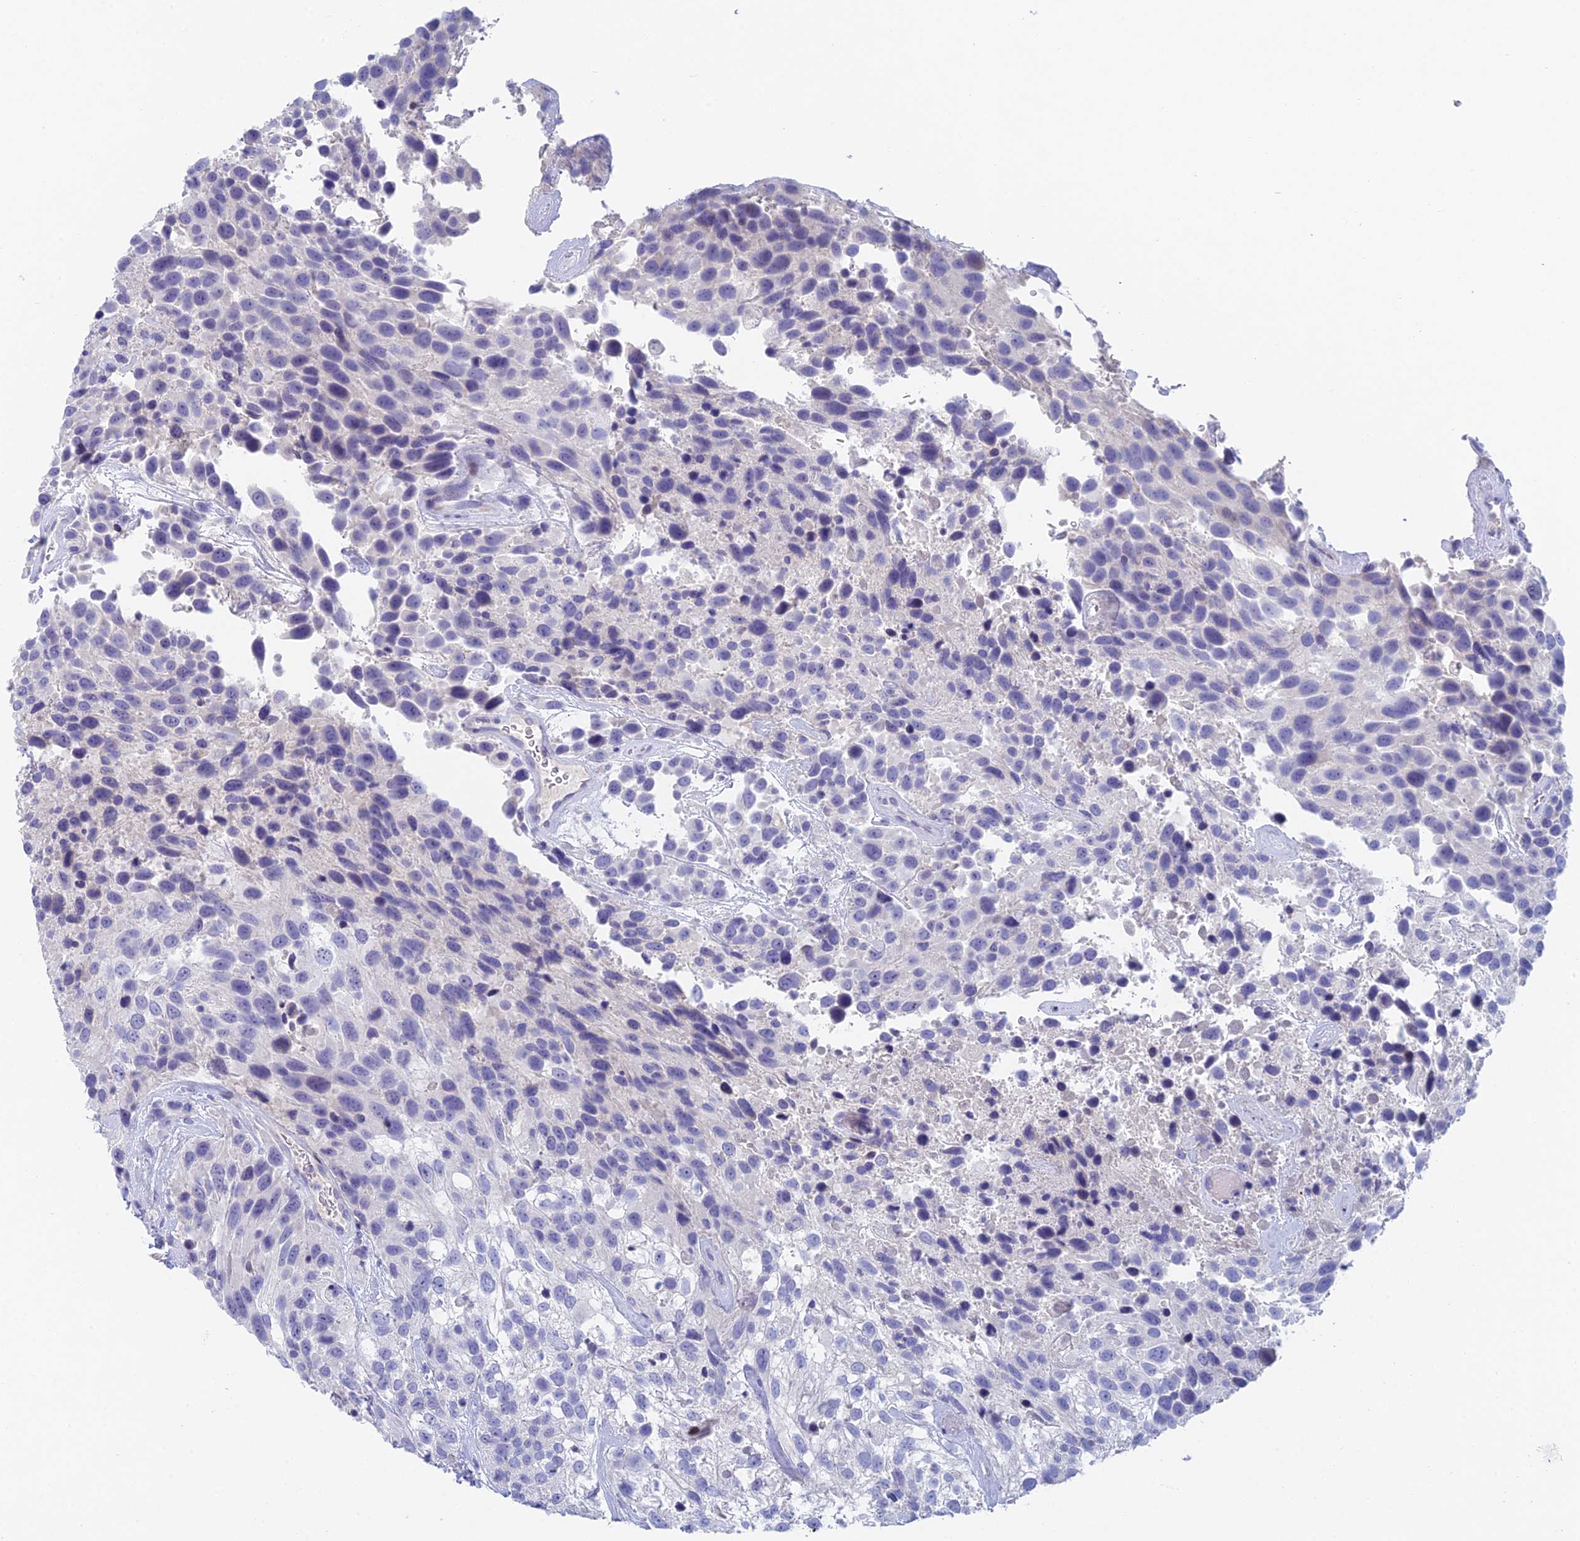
{"staining": {"intensity": "negative", "quantity": "none", "location": "none"}, "tissue": "urothelial cancer", "cell_type": "Tumor cells", "image_type": "cancer", "snomed": [{"axis": "morphology", "description": "Urothelial carcinoma, High grade"}, {"axis": "topography", "description": "Urinary bladder"}], "caption": "Immunohistochemistry histopathology image of neoplastic tissue: human urothelial cancer stained with DAB shows no significant protein expression in tumor cells.", "gene": "REXO5", "patient": {"sex": "female", "age": 70}}